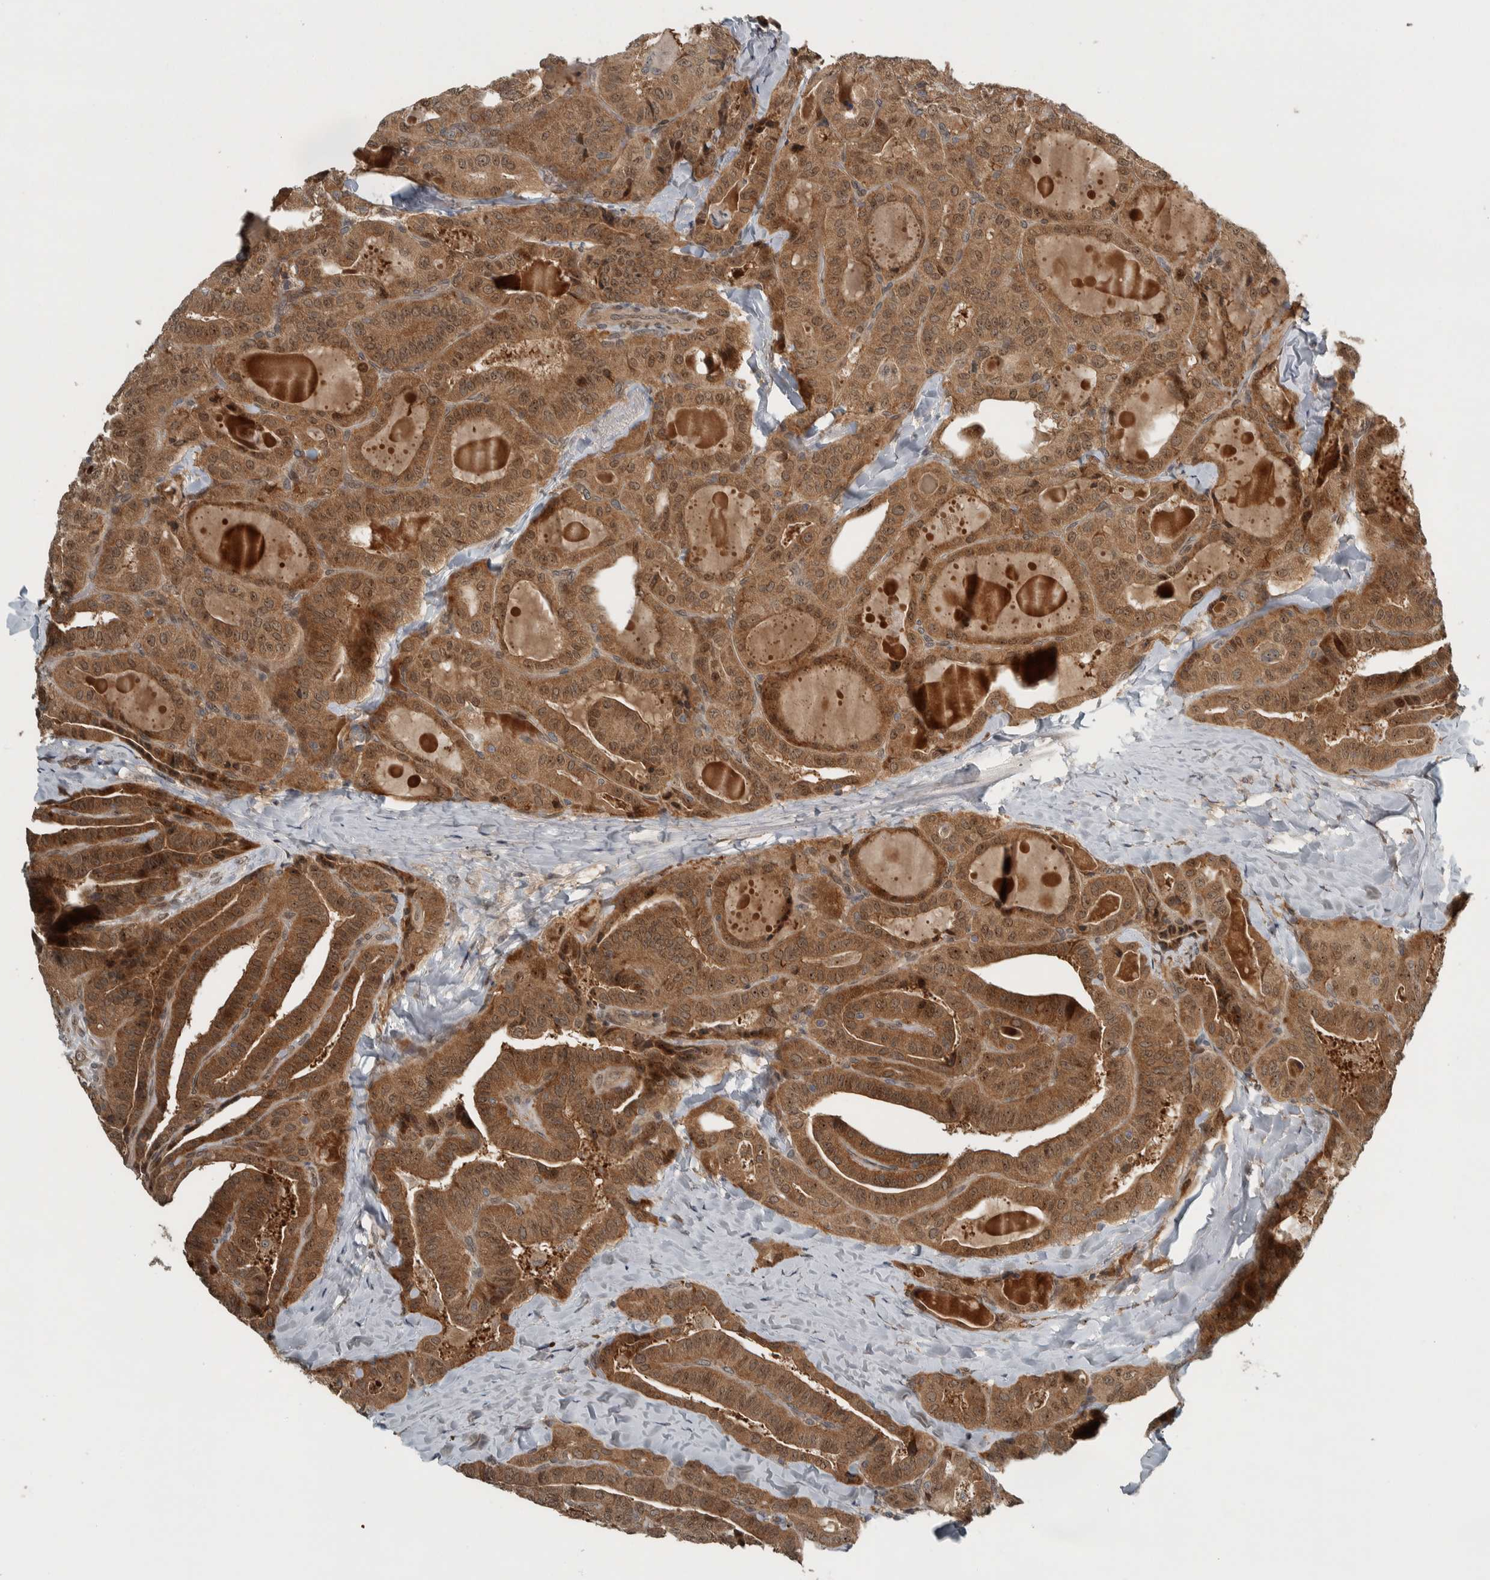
{"staining": {"intensity": "moderate", "quantity": ">75%", "location": "cytoplasmic/membranous"}, "tissue": "thyroid cancer", "cell_type": "Tumor cells", "image_type": "cancer", "snomed": [{"axis": "morphology", "description": "Papillary adenocarcinoma, NOS"}, {"axis": "topography", "description": "Thyroid gland"}], "caption": "Thyroid cancer stained with immunohistochemistry shows moderate cytoplasmic/membranous staining in approximately >75% of tumor cells.", "gene": "XPO5", "patient": {"sex": "male", "age": 77}}